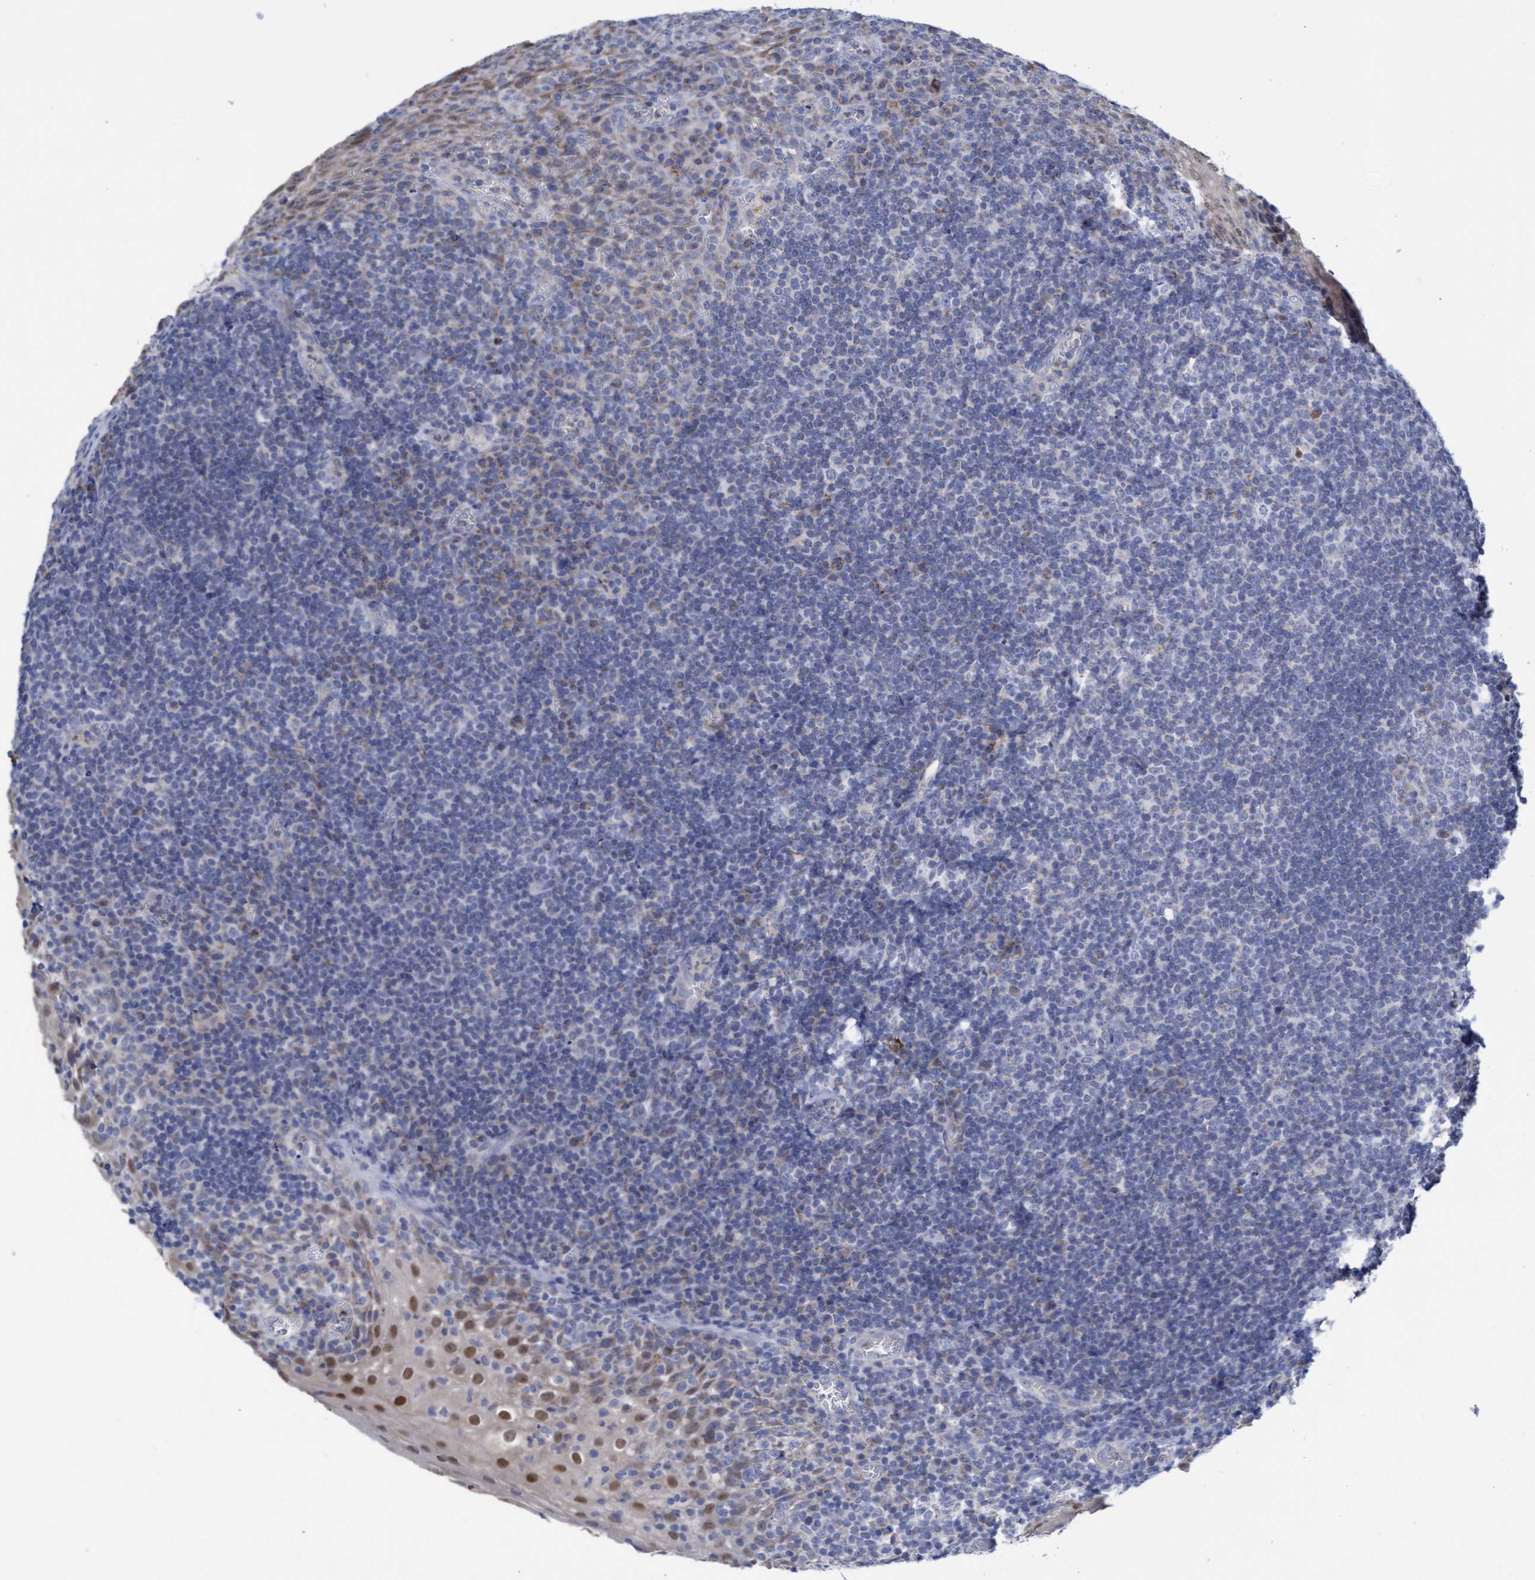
{"staining": {"intensity": "weak", "quantity": "25%-75%", "location": "cytoplasmic/membranous"}, "tissue": "tonsil", "cell_type": "Germinal center cells", "image_type": "normal", "snomed": [{"axis": "morphology", "description": "Normal tissue, NOS"}, {"axis": "topography", "description": "Tonsil"}], "caption": "A brown stain highlights weak cytoplasmic/membranous staining of a protein in germinal center cells of unremarkable tonsil. (DAB IHC with brightfield microscopy, high magnification).", "gene": "ZNF750", "patient": {"sex": "male", "age": 37}}